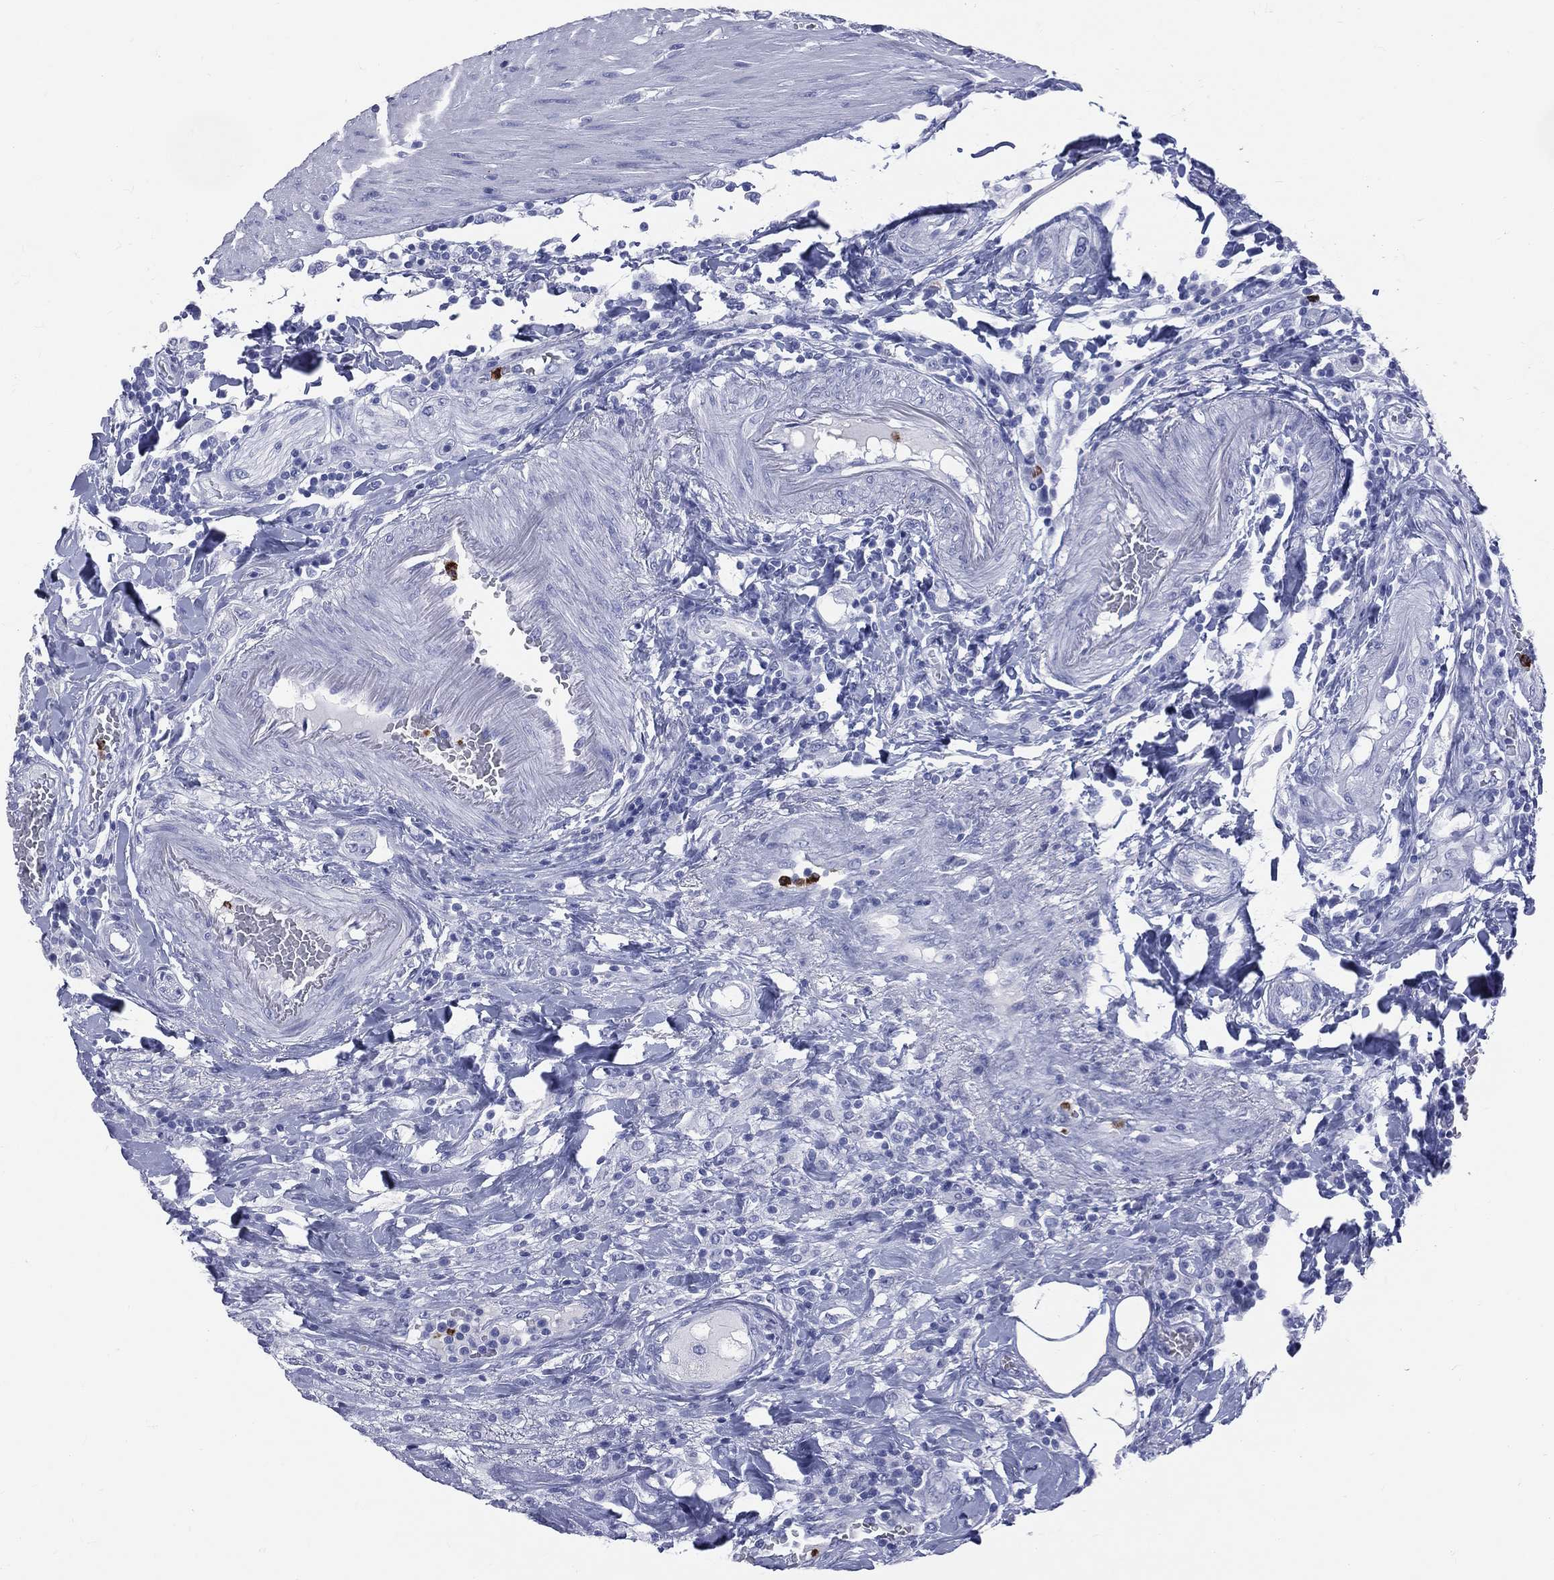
{"staining": {"intensity": "negative", "quantity": "none", "location": "none"}, "tissue": "colorectal cancer", "cell_type": "Tumor cells", "image_type": "cancer", "snomed": [{"axis": "morphology", "description": "Adenocarcinoma, NOS"}, {"axis": "topography", "description": "Colon"}], "caption": "There is no significant expression in tumor cells of adenocarcinoma (colorectal). (IHC, brightfield microscopy, high magnification).", "gene": "PGLYRP1", "patient": {"sex": "female", "age": 48}}